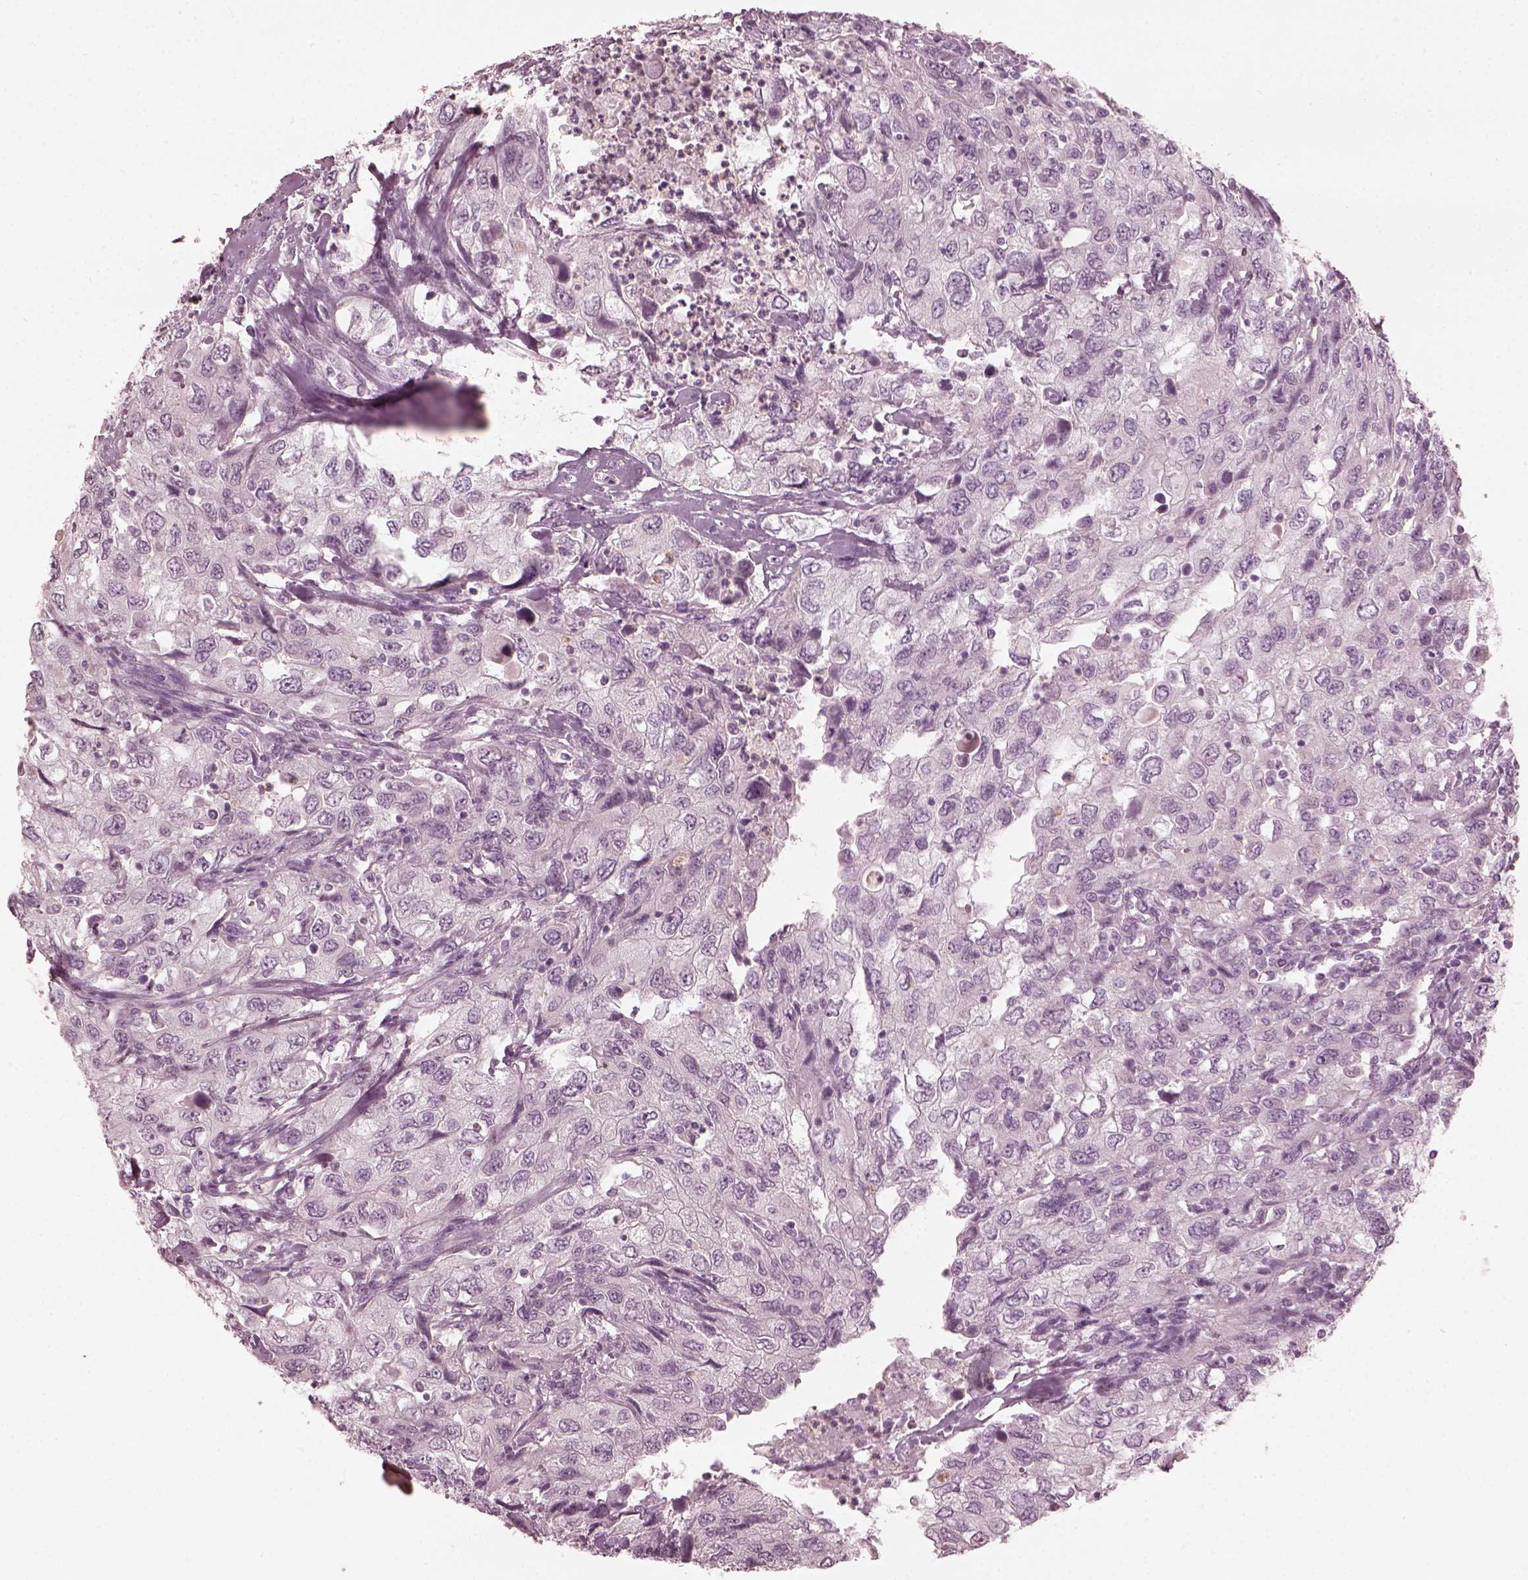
{"staining": {"intensity": "negative", "quantity": "none", "location": "none"}, "tissue": "urothelial cancer", "cell_type": "Tumor cells", "image_type": "cancer", "snomed": [{"axis": "morphology", "description": "Urothelial carcinoma, High grade"}, {"axis": "topography", "description": "Urinary bladder"}], "caption": "Human high-grade urothelial carcinoma stained for a protein using immunohistochemistry exhibits no positivity in tumor cells.", "gene": "CCDC170", "patient": {"sex": "male", "age": 76}}